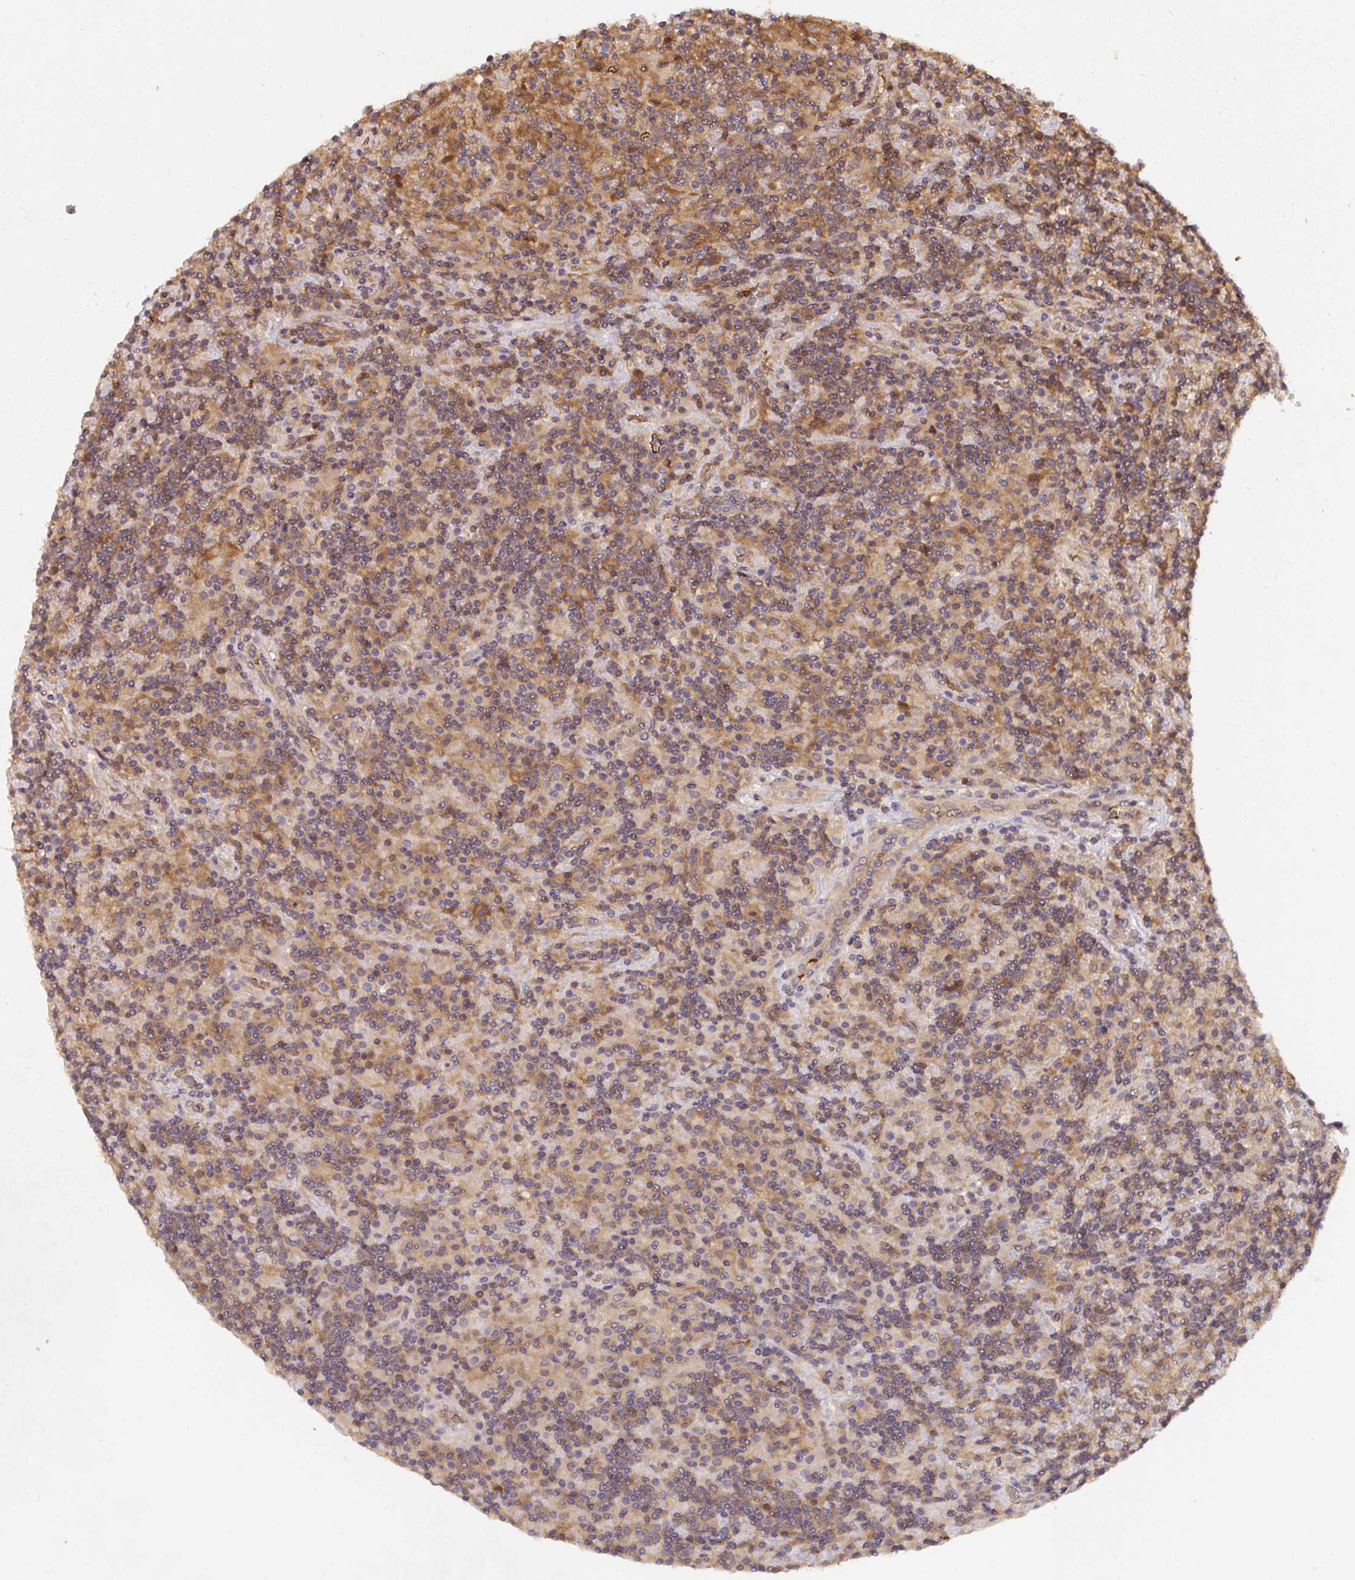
{"staining": {"intensity": "negative", "quantity": "none", "location": "none"}, "tissue": "lymphoma", "cell_type": "Tumor cells", "image_type": "cancer", "snomed": [{"axis": "morphology", "description": "Hodgkin's disease, NOS"}, {"axis": "topography", "description": "Lymph node"}], "caption": "Immunohistochemistry histopathology image of human Hodgkin's disease stained for a protein (brown), which demonstrates no positivity in tumor cells. (Immunohistochemistry (ihc), brightfield microscopy, high magnification).", "gene": "ST13", "patient": {"sex": "male", "age": 70}}